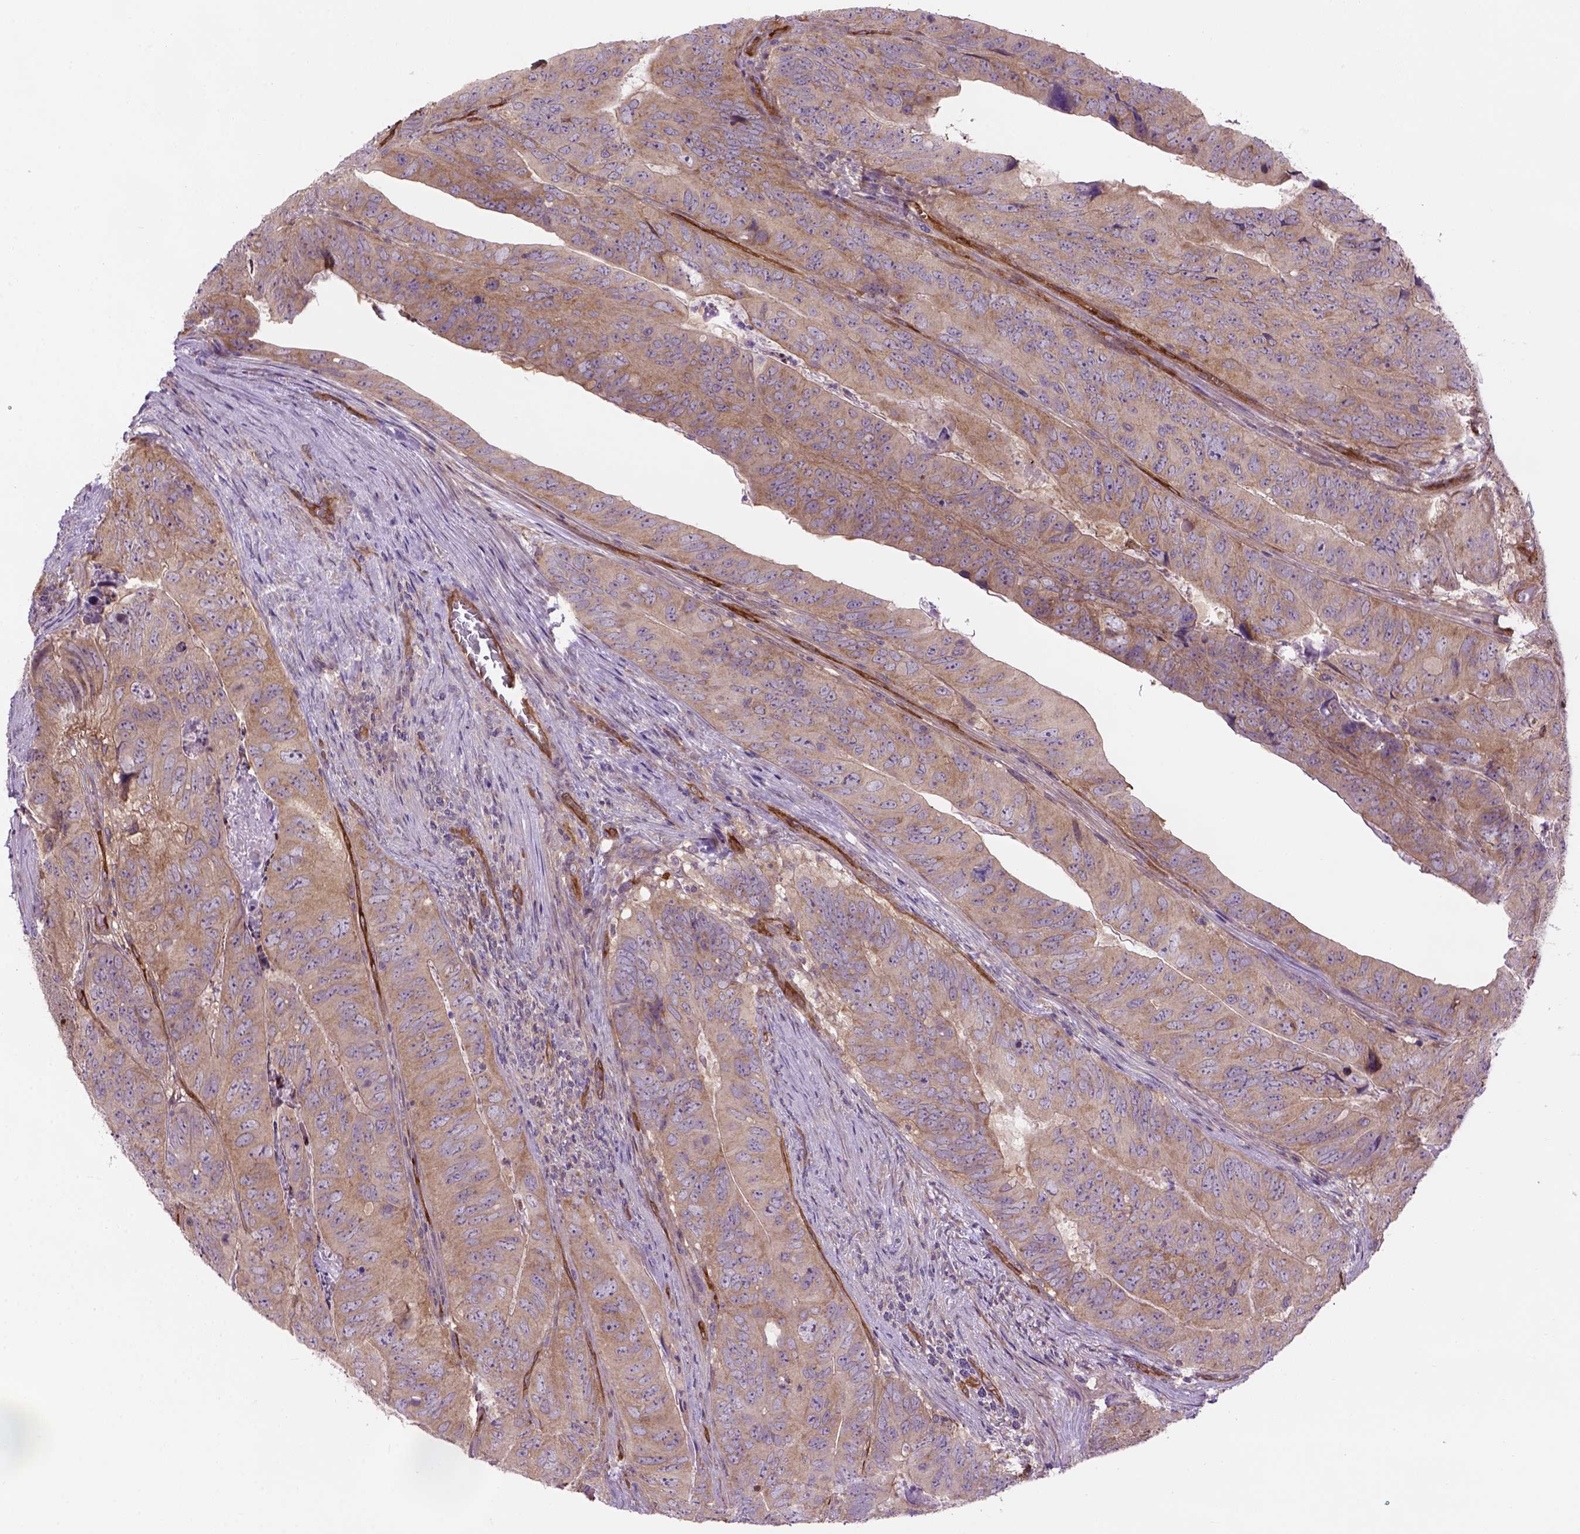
{"staining": {"intensity": "weak", "quantity": ">75%", "location": "cytoplasmic/membranous"}, "tissue": "colorectal cancer", "cell_type": "Tumor cells", "image_type": "cancer", "snomed": [{"axis": "morphology", "description": "Adenocarcinoma, NOS"}, {"axis": "topography", "description": "Colon"}], "caption": "This histopathology image demonstrates immunohistochemistry (IHC) staining of colorectal cancer (adenocarcinoma), with low weak cytoplasmic/membranous staining in approximately >75% of tumor cells.", "gene": "CASKIN2", "patient": {"sex": "male", "age": 79}}